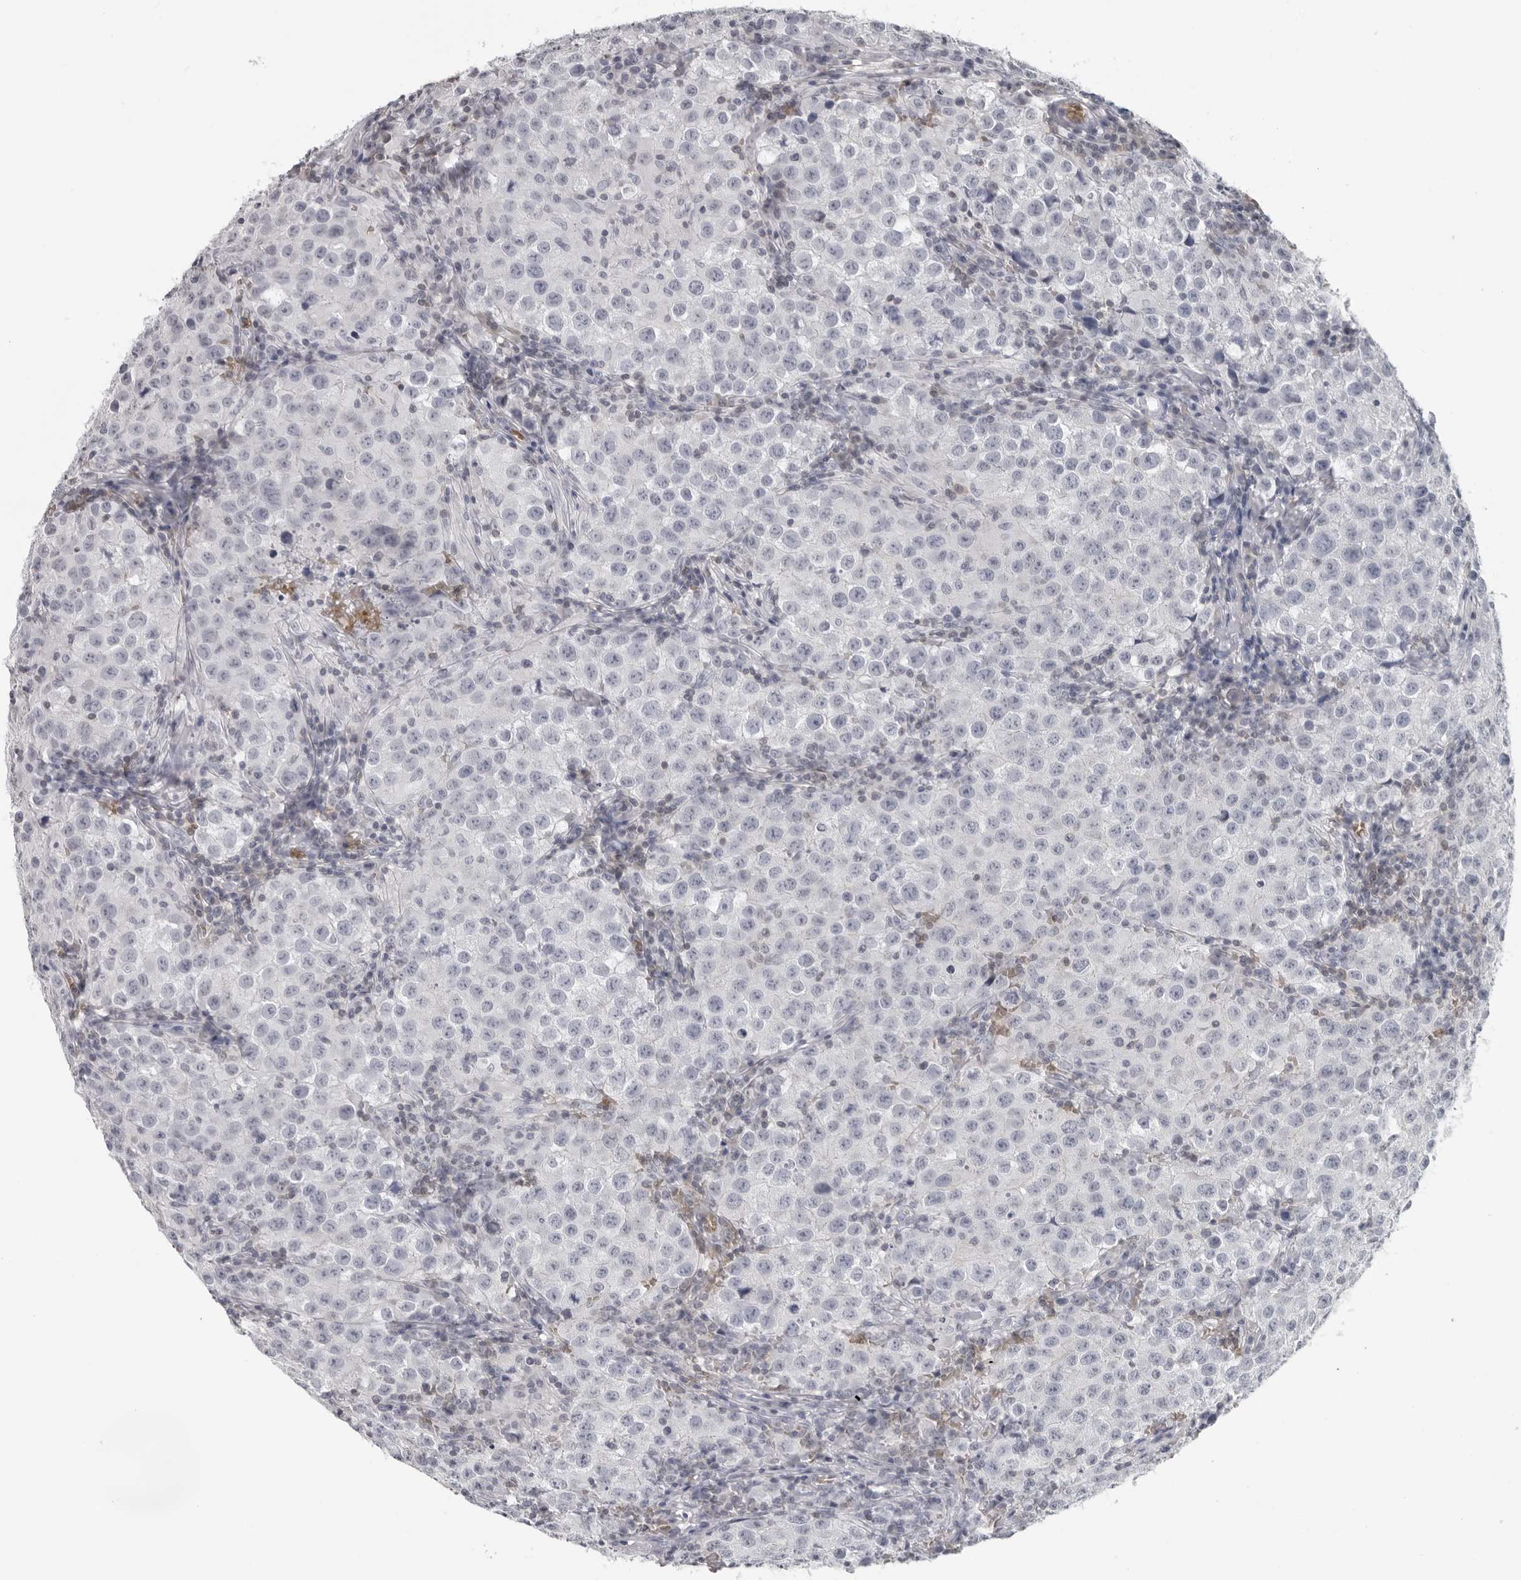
{"staining": {"intensity": "negative", "quantity": "none", "location": "none"}, "tissue": "testis cancer", "cell_type": "Tumor cells", "image_type": "cancer", "snomed": [{"axis": "morphology", "description": "Seminoma, NOS"}, {"axis": "morphology", "description": "Carcinoma, Embryonal, NOS"}, {"axis": "topography", "description": "Testis"}], "caption": "An immunohistochemistry (IHC) micrograph of testis cancer is shown. There is no staining in tumor cells of testis cancer.", "gene": "EPB41", "patient": {"sex": "male", "age": 43}}